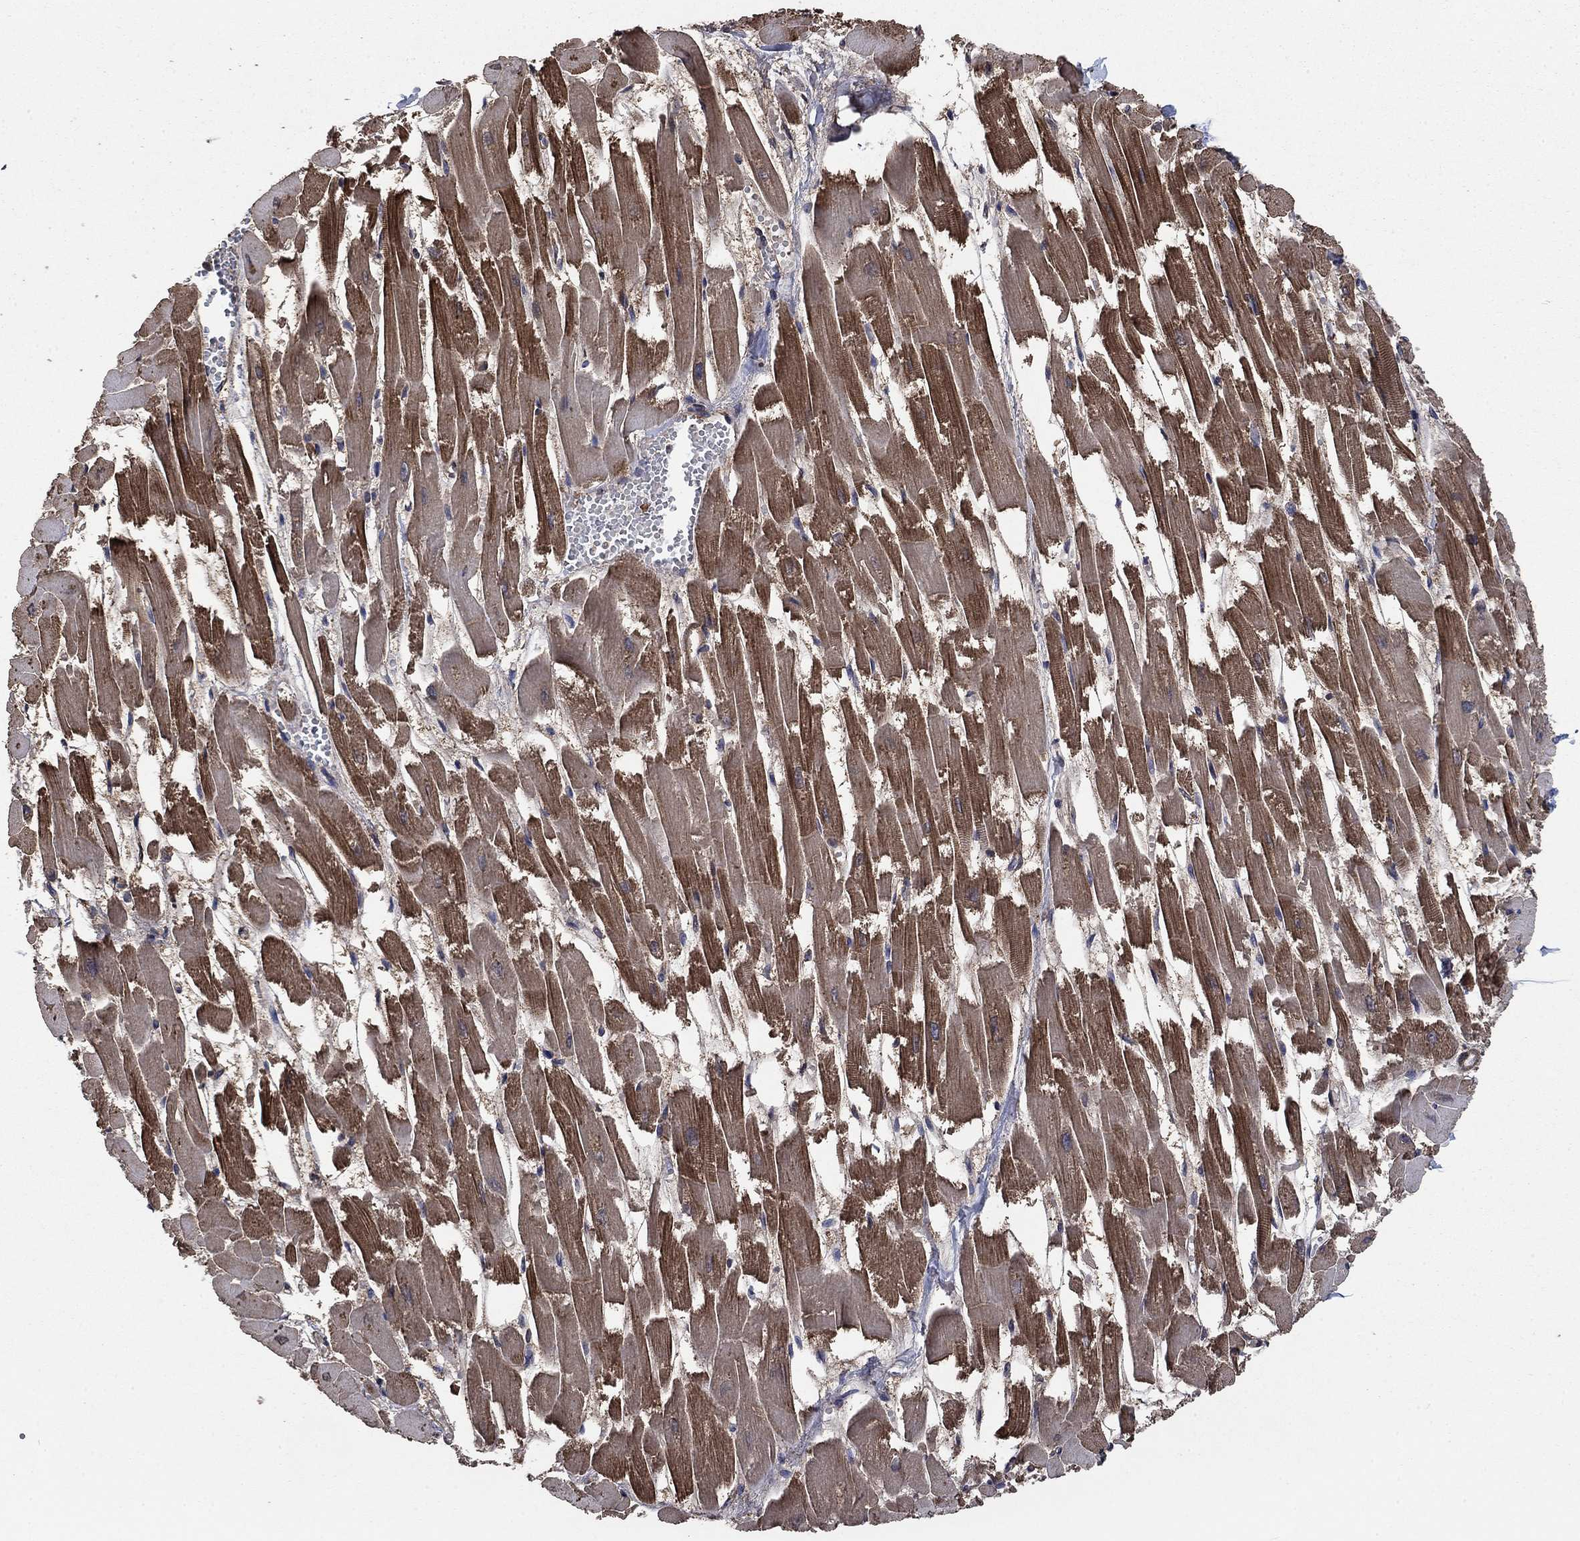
{"staining": {"intensity": "strong", "quantity": "25%-75%", "location": "cytoplasmic/membranous"}, "tissue": "heart muscle", "cell_type": "Cardiomyocytes", "image_type": "normal", "snomed": [{"axis": "morphology", "description": "Normal tissue, NOS"}, {"axis": "topography", "description": "Heart"}], "caption": "Immunohistochemistry image of unremarkable heart muscle: heart muscle stained using immunohistochemistry (IHC) displays high levels of strong protein expression localized specifically in the cytoplasmic/membranous of cardiomyocytes, appearing as a cytoplasmic/membranous brown color.", "gene": "PDE3A", "patient": {"sex": "female", "age": 52}}